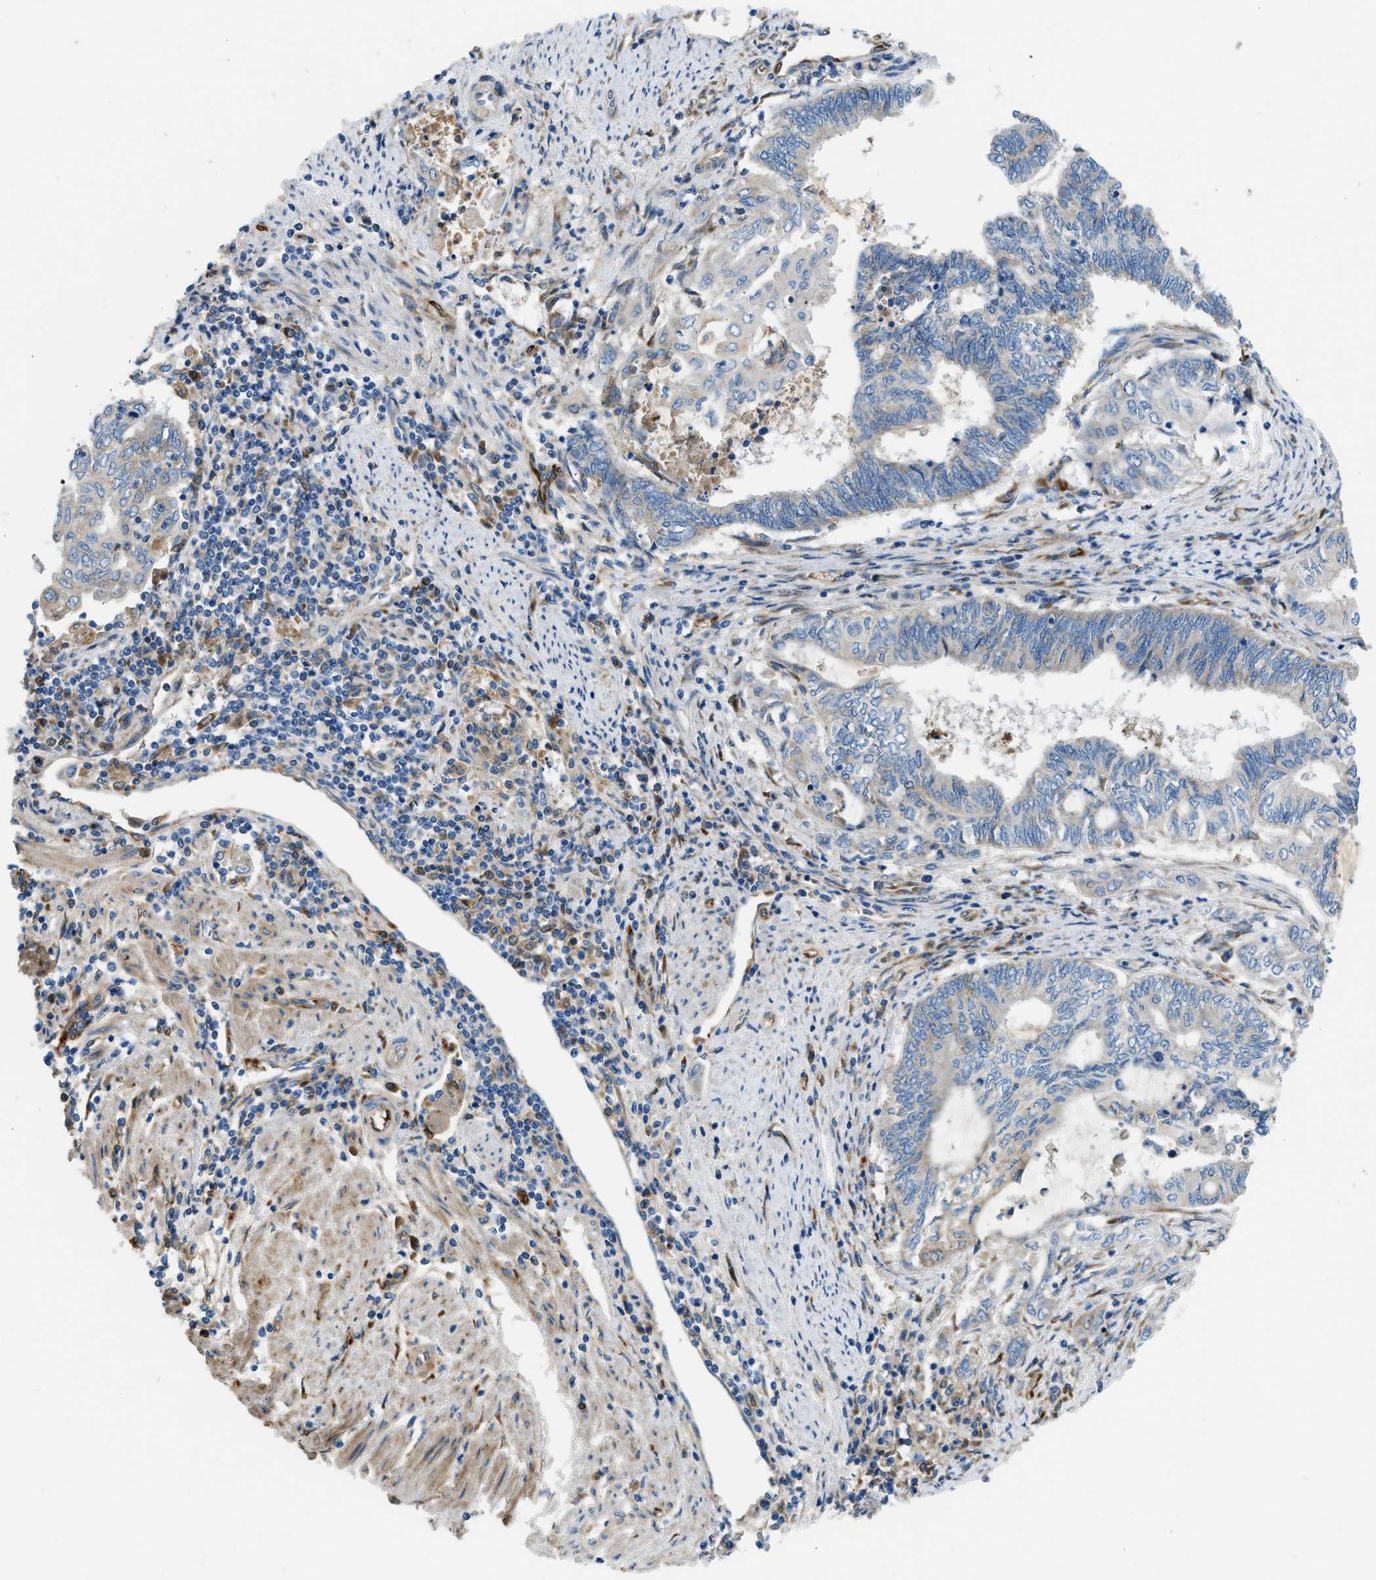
{"staining": {"intensity": "weak", "quantity": "<25%", "location": "cytoplasmic/membranous"}, "tissue": "endometrial cancer", "cell_type": "Tumor cells", "image_type": "cancer", "snomed": [{"axis": "morphology", "description": "Adenocarcinoma, NOS"}, {"axis": "topography", "description": "Uterus"}, {"axis": "topography", "description": "Endometrium"}], "caption": "Tumor cells are negative for brown protein staining in endometrial cancer.", "gene": "COL15A1", "patient": {"sex": "female", "age": 70}}